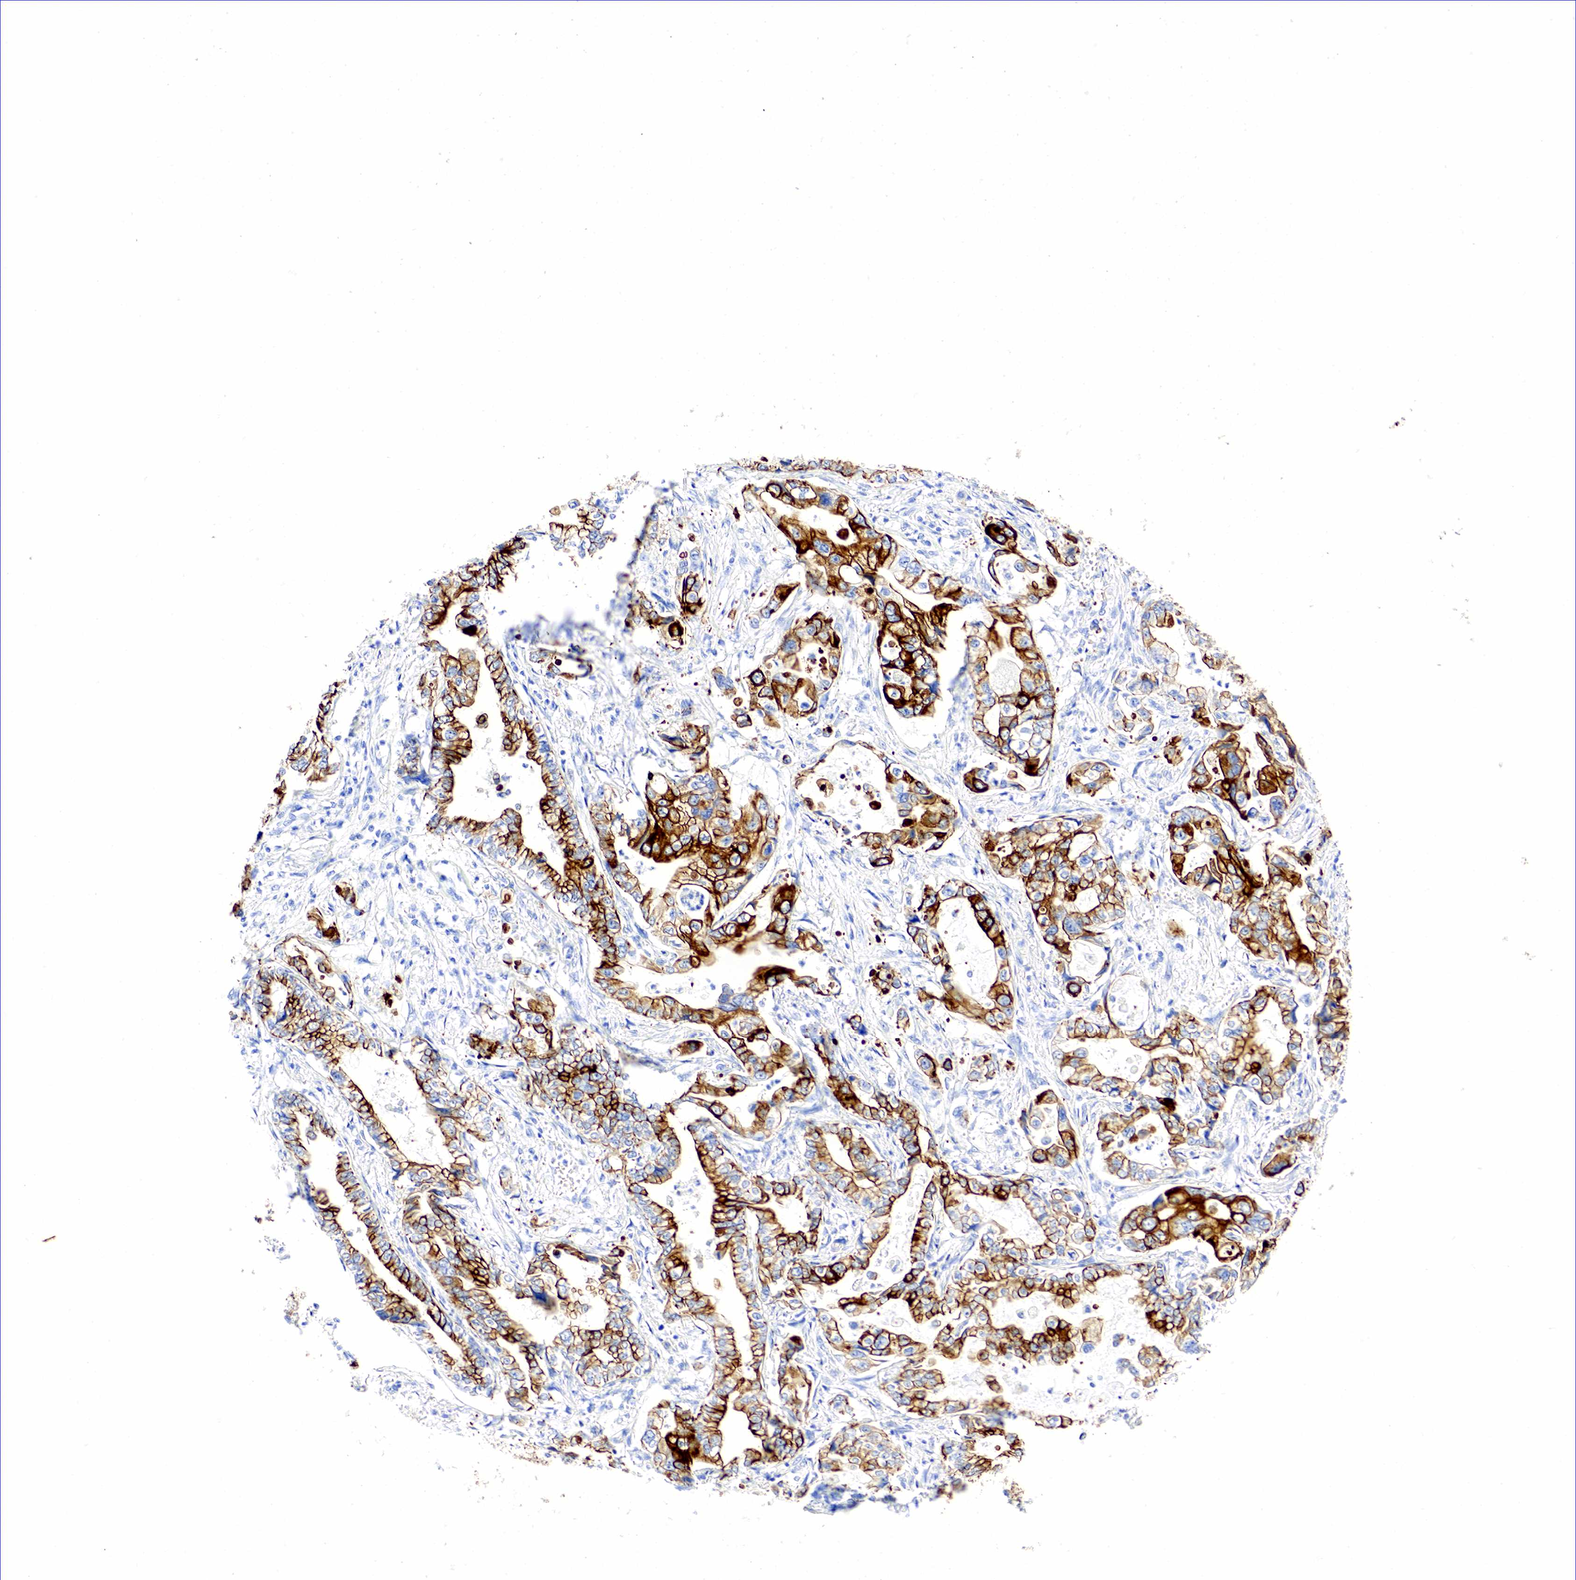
{"staining": {"intensity": "strong", "quantity": ">75%", "location": "cytoplasmic/membranous"}, "tissue": "stomach cancer", "cell_type": "Tumor cells", "image_type": "cancer", "snomed": [{"axis": "morphology", "description": "Adenocarcinoma, NOS"}, {"axis": "topography", "description": "Pancreas"}, {"axis": "topography", "description": "Stomach, upper"}], "caption": "The photomicrograph exhibits immunohistochemical staining of stomach adenocarcinoma. There is strong cytoplasmic/membranous staining is present in approximately >75% of tumor cells. (DAB (3,3'-diaminobenzidine) IHC with brightfield microscopy, high magnification).", "gene": "KRT18", "patient": {"sex": "male", "age": 77}}